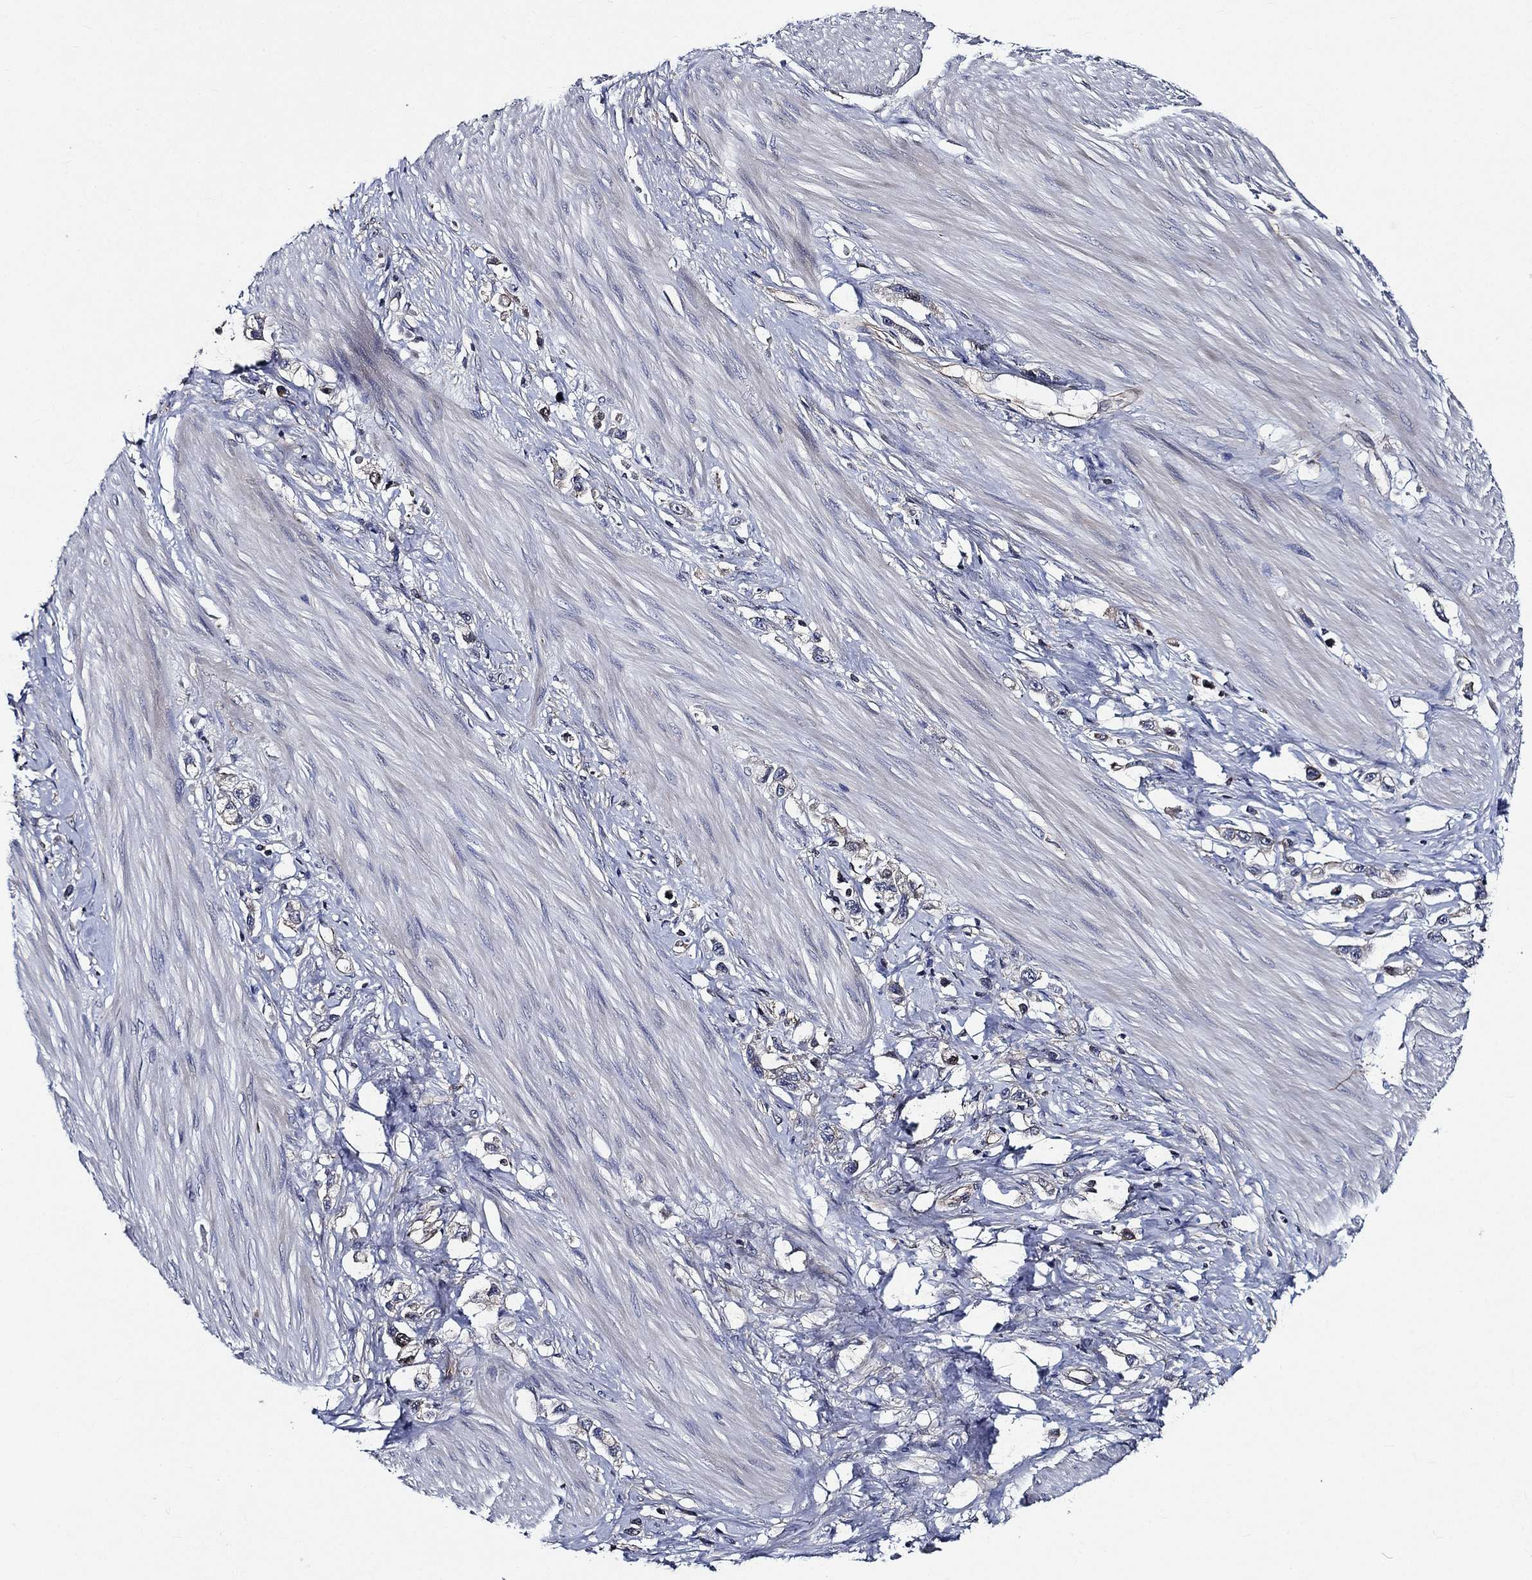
{"staining": {"intensity": "negative", "quantity": "none", "location": "none"}, "tissue": "stomach cancer", "cell_type": "Tumor cells", "image_type": "cancer", "snomed": [{"axis": "morphology", "description": "Normal tissue, NOS"}, {"axis": "morphology", "description": "Adenocarcinoma, NOS"}, {"axis": "morphology", "description": "Adenocarcinoma, High grade"}, {"axis": "topography", "description": "Stomach, upper"}, {"axis": "topography", "description": "Stomach"}], "caption": "IHC photomicrograph of human stomach adenocarcinoma stained for a protein (brown), which demonstrates no staining in tumor cells.", "gene": "KIF20B", "patient": {"sex": "female", "age": 65}}